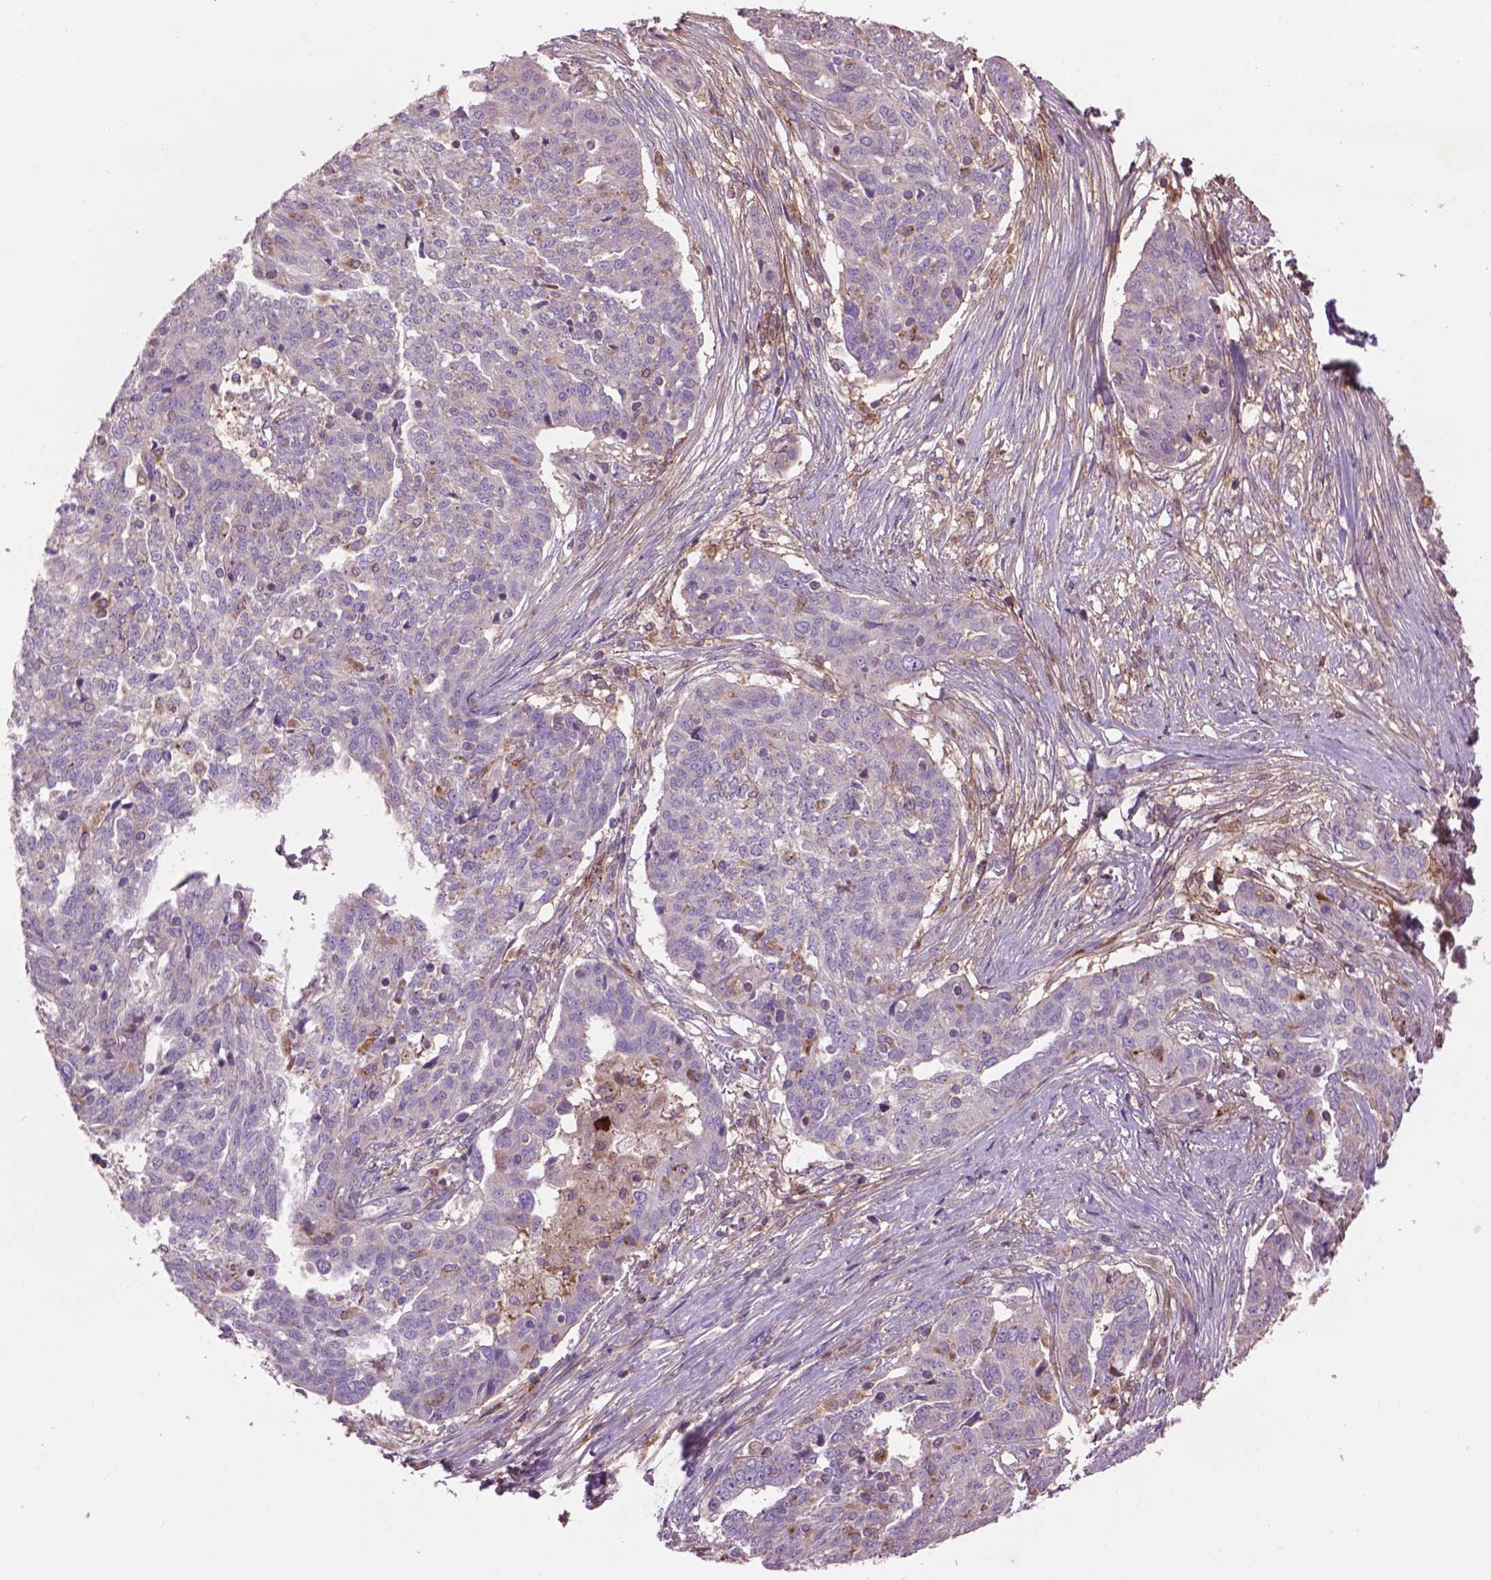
{"staining": {"intensity": "negative", "quantity": "none", "location": "none"}, "tissue": "ovarian cancer", "cell_type": "Tumor cells", "image_type": "cancer", "snomed": [{"axis": "morphology", "description": "Cystadenocarcinoma, serous, NOS"}, {"axis": "topography", "description": "Ovary"}], "caption": "Image shows no protein positivity in tumor cells of ovarian serous cystadenocarcinoma tissue.", "gene": "LRRC3C", "patient": {"sex": "female", "age": 67}}